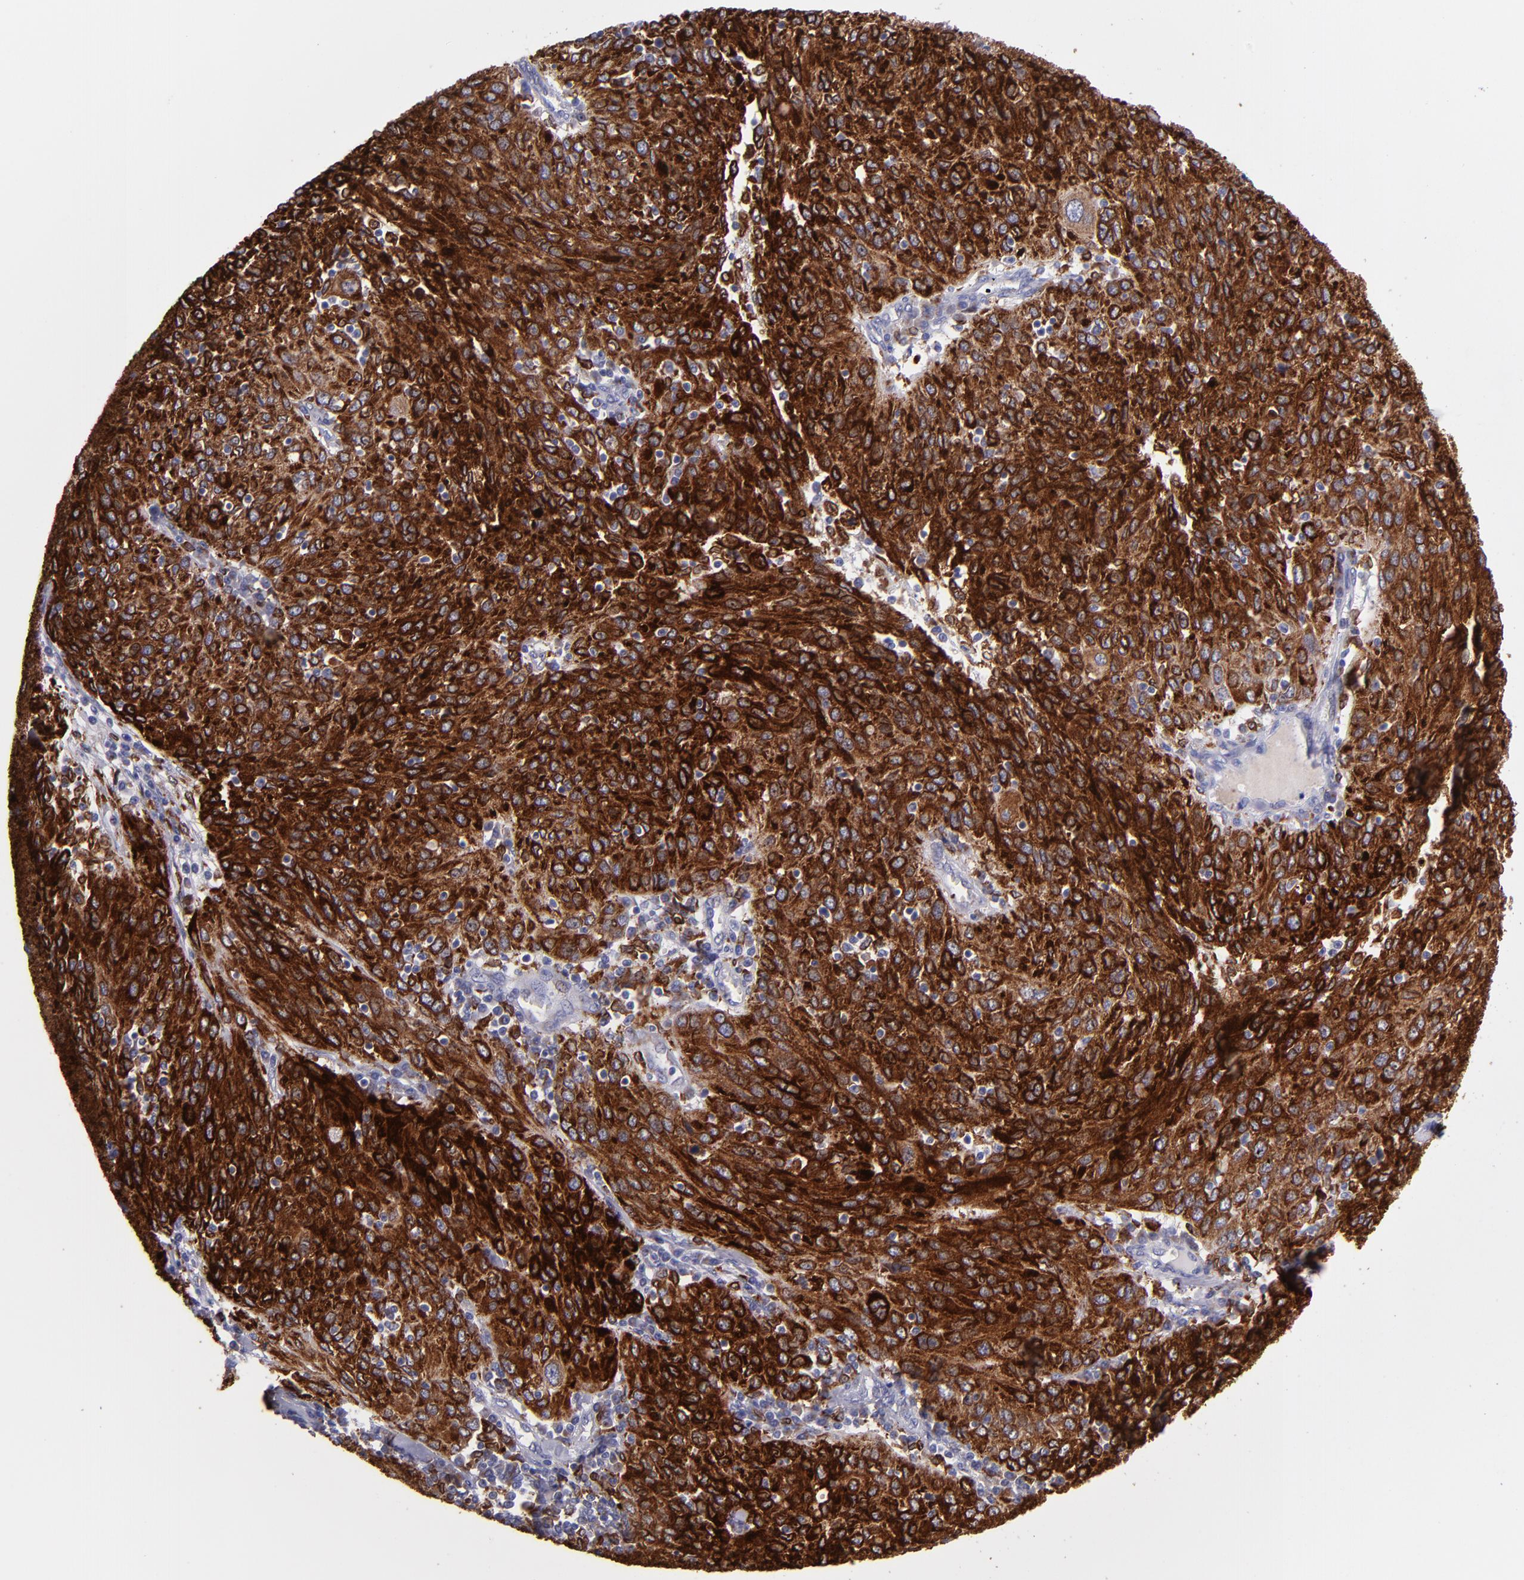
{"staining": {"intensity": "strong", "quantity": ">75%", "location": "cytoplasmic/membranous"}, "tissue": "ovarian cancer", "cell_type": "Tumor cells", "image_type": "cancer", "snomed": [{"axis": "morphology", "description": "Carcinoma, endometroid"}, {"axis": "topography", "description": "Ovary"}], "caption": "A brown stain shows strong cytoplasmic/membranous staining of a protein in endometroid carcinoma (ovarian) tumor cells.", "gene": "PTGS1", "patient": {"sex": "female", "age": 50}}